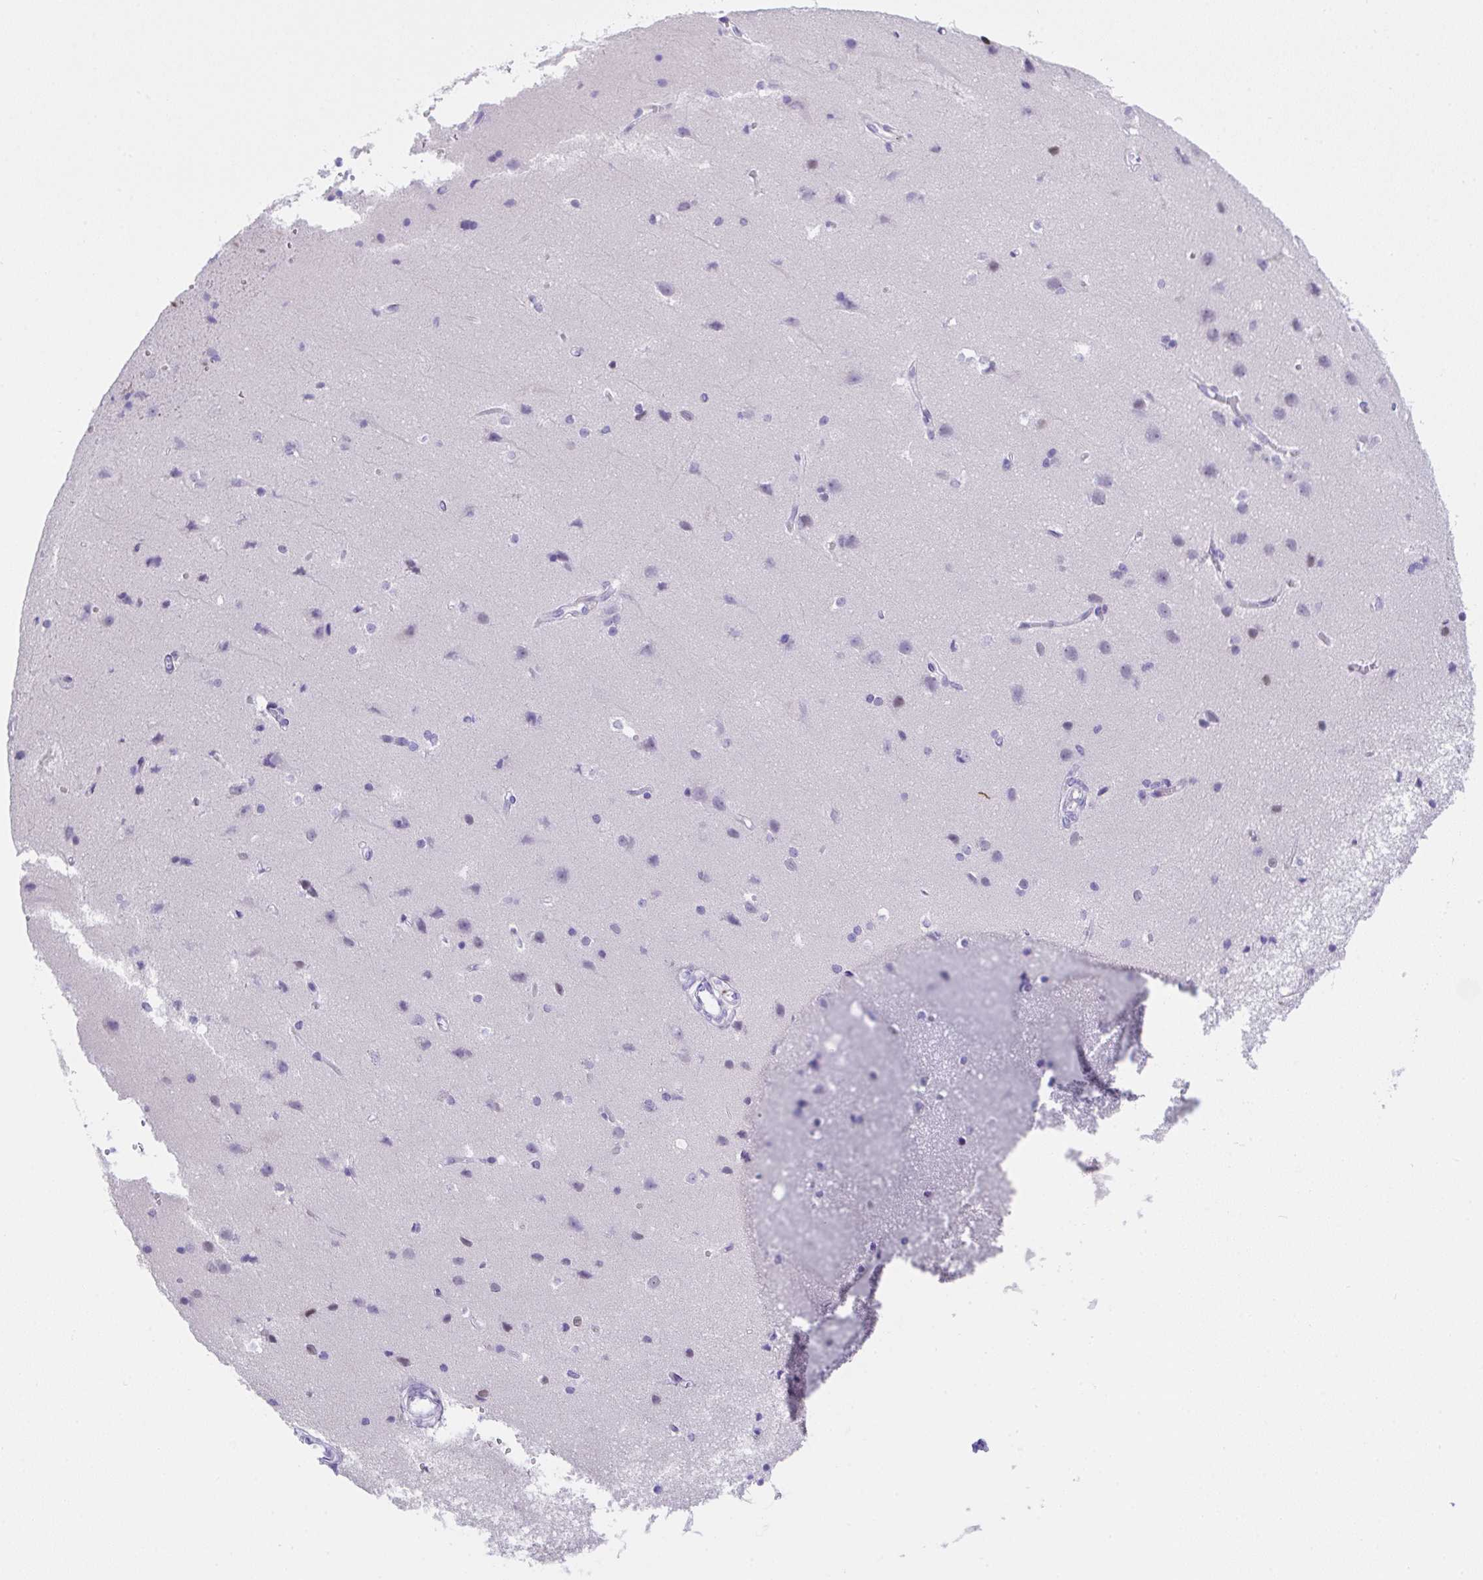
{"staining": {"intensity": "negative", "quantity": "none", "location": "none"}, "tissue": "cerebral cortex", "cell_type": "Endothelial cells", "image_type": "normal", "snomed": [{"axis": "morphology", "description": "Normal tissue, NOS"}, {"axis": "topography", "description": "Cerebral cortex"}], "caption": "This is a image of immunohistochemistry (IHC) staining of normal cerebral cortex, which shows no positivity in endothelial cells. The staining was performed using DAB (3,3'-diaminobenzidine) to visualize the protein expression in brown, while the nuclei were stained in blue with hematoxylin (Magnification: 20x).", "gene": "KMT2E", "patient": {"sex": "male", "age": 37}}